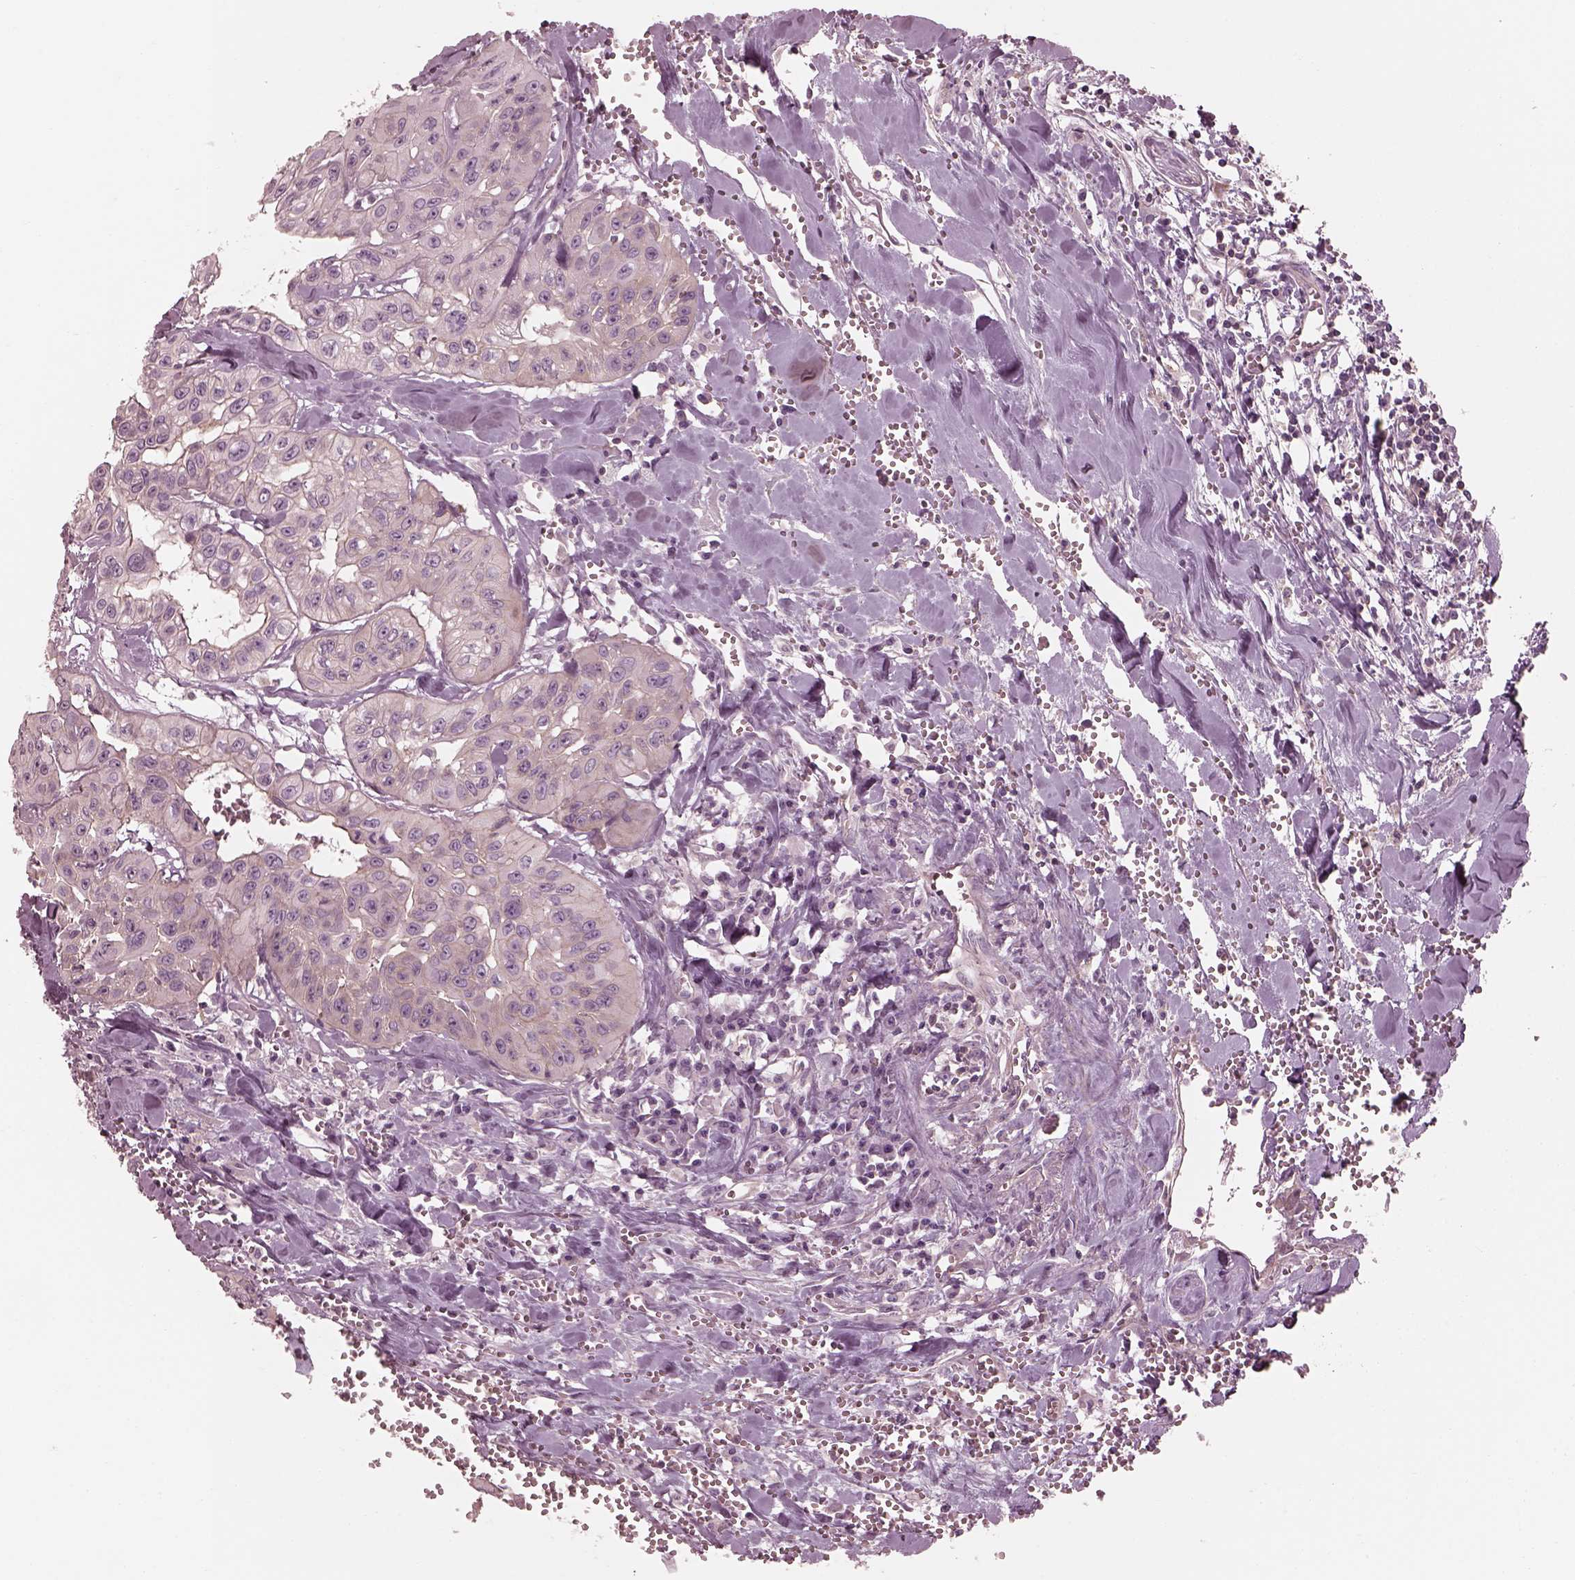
{"staining": {"intensity": "weak", "quantity": "25%-75%", "location": "cytoplasmic/membranous"}, "tissue": "head and neck cancer", "cell_type": "Tumor cells", "image_type": "cancer", "snomed": [{"axis": "morphology", "description": "Adenocarcinoma, NOS"}, {"axis": "topography", "description": "Head-Neck"}], "caption": "The photomicrograph exhibits staining of head and neck cancer, revealing weak cytoplasmic/membranous protein positivity (brown color) within tumor cells. The protein of interest is stained brown, and the nuclei are stained in blue (DAB (3,3'-diaminobenzidine) IHC with brightfield microscopy, high magnification).", "gene": "ELAPOR1", "patient": {"sex": "male", "age": 73}}